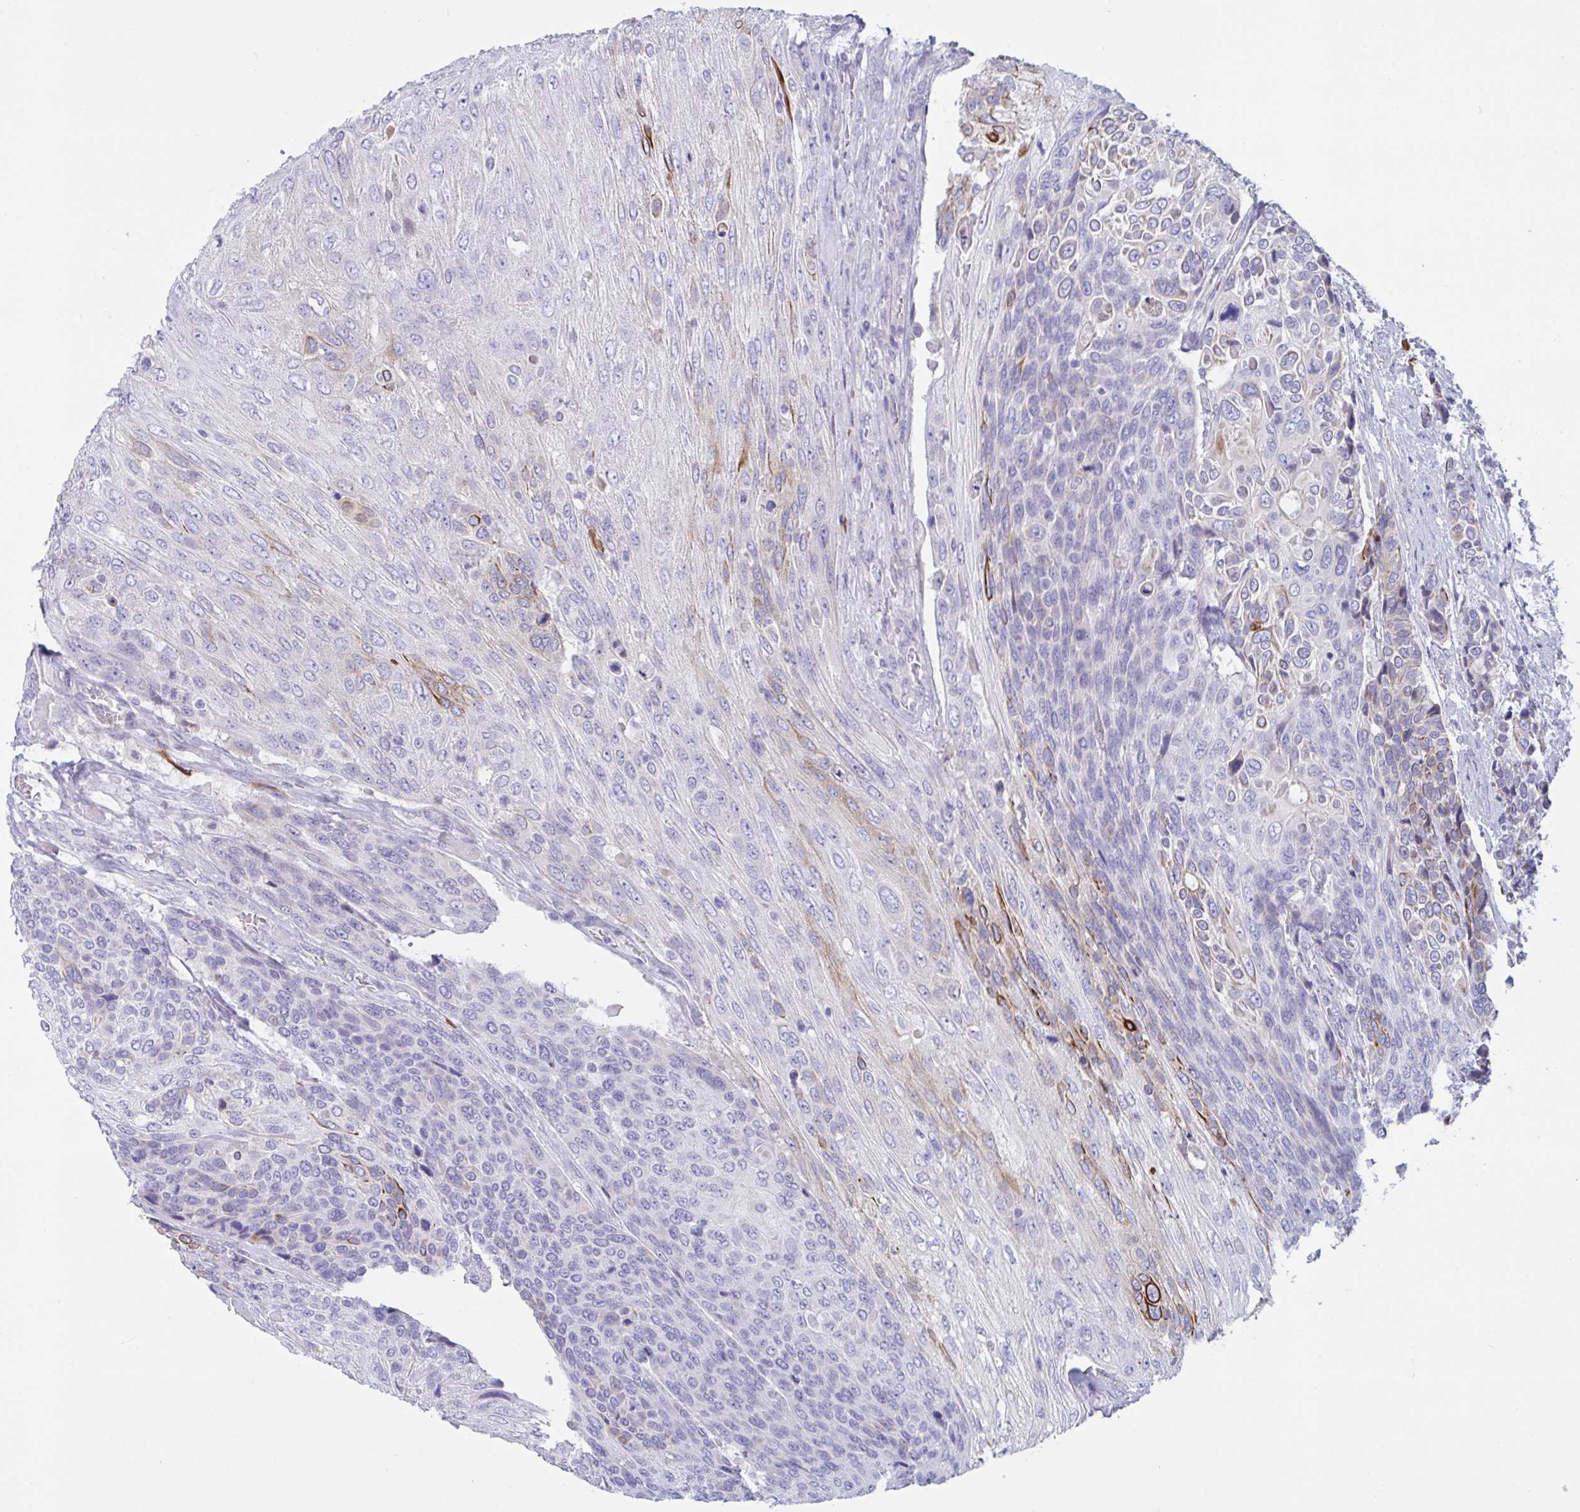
{"staining": {"intensity": "moderate", "quantity": "<25%", "location": "cytoplasmic/membranous"}, "tissue": "urothelial cancer", "cell_type": "Tumor cells", "image_type": "cancer", "snomed": [{"axis": "morphology", "description": "Urothelial carcinoma, High grade"}, {"axis": "topography", "description": "Urinary bladder"}], "caption": "Immunohistochemistry staining of urothelial cancer, which displays low levels of moderate cytoplasmic/membranous staining in approximately <25% of tumor cells indicating moderate cytoplasmic/membranous protein expression. The staining was performed using DAB (3,3'-diaminobenzidine) (brown) for protein detection and nuclei were counterstained in hematoxylin (blue).", "gene": "TAS2R38", "patient": {"sex": "female", "age": 70}}